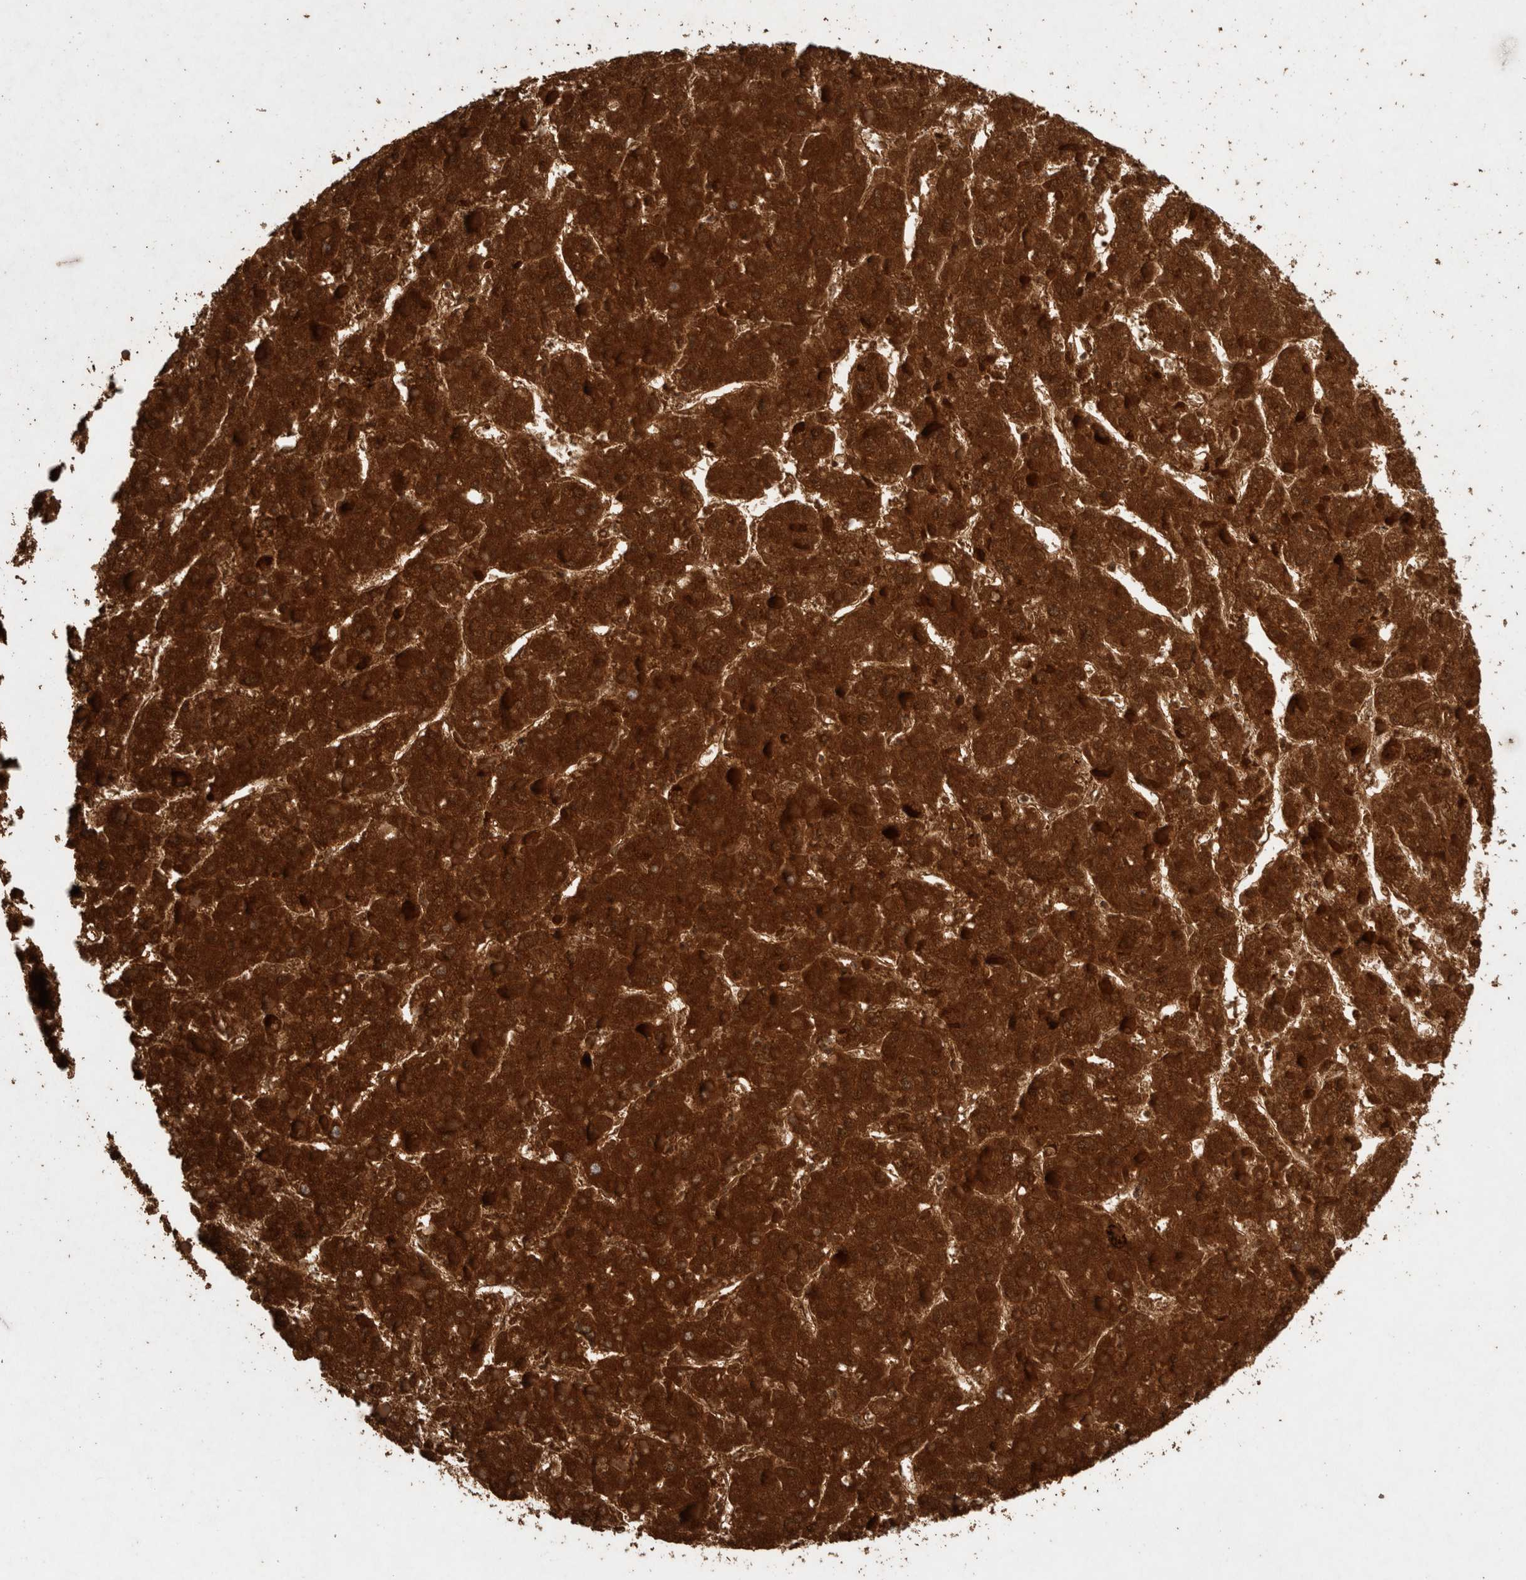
{"staining": {"intensity": "strong", "quantity": ">75%", "location": "cytoplasmic/membranous"}, "tissue": "liver cancer", "cell_type": "Tumor cells", "image_type": "cancer", "snomed": [{"axis": "morphology", "description": "Carcinoma, Hepatocellular, NOS"}, {"axis": "topography", "description": "Liver"}], "caption": "Liver cancer (hepatocellular carcinoma) was stained to show a protein in brown. There is high levels of strong cytoplasmic/membranous positivity in approximately >75% of tumor cells.", "gene": "ACADM", "patient": {"sex": "female", "age": 73}}